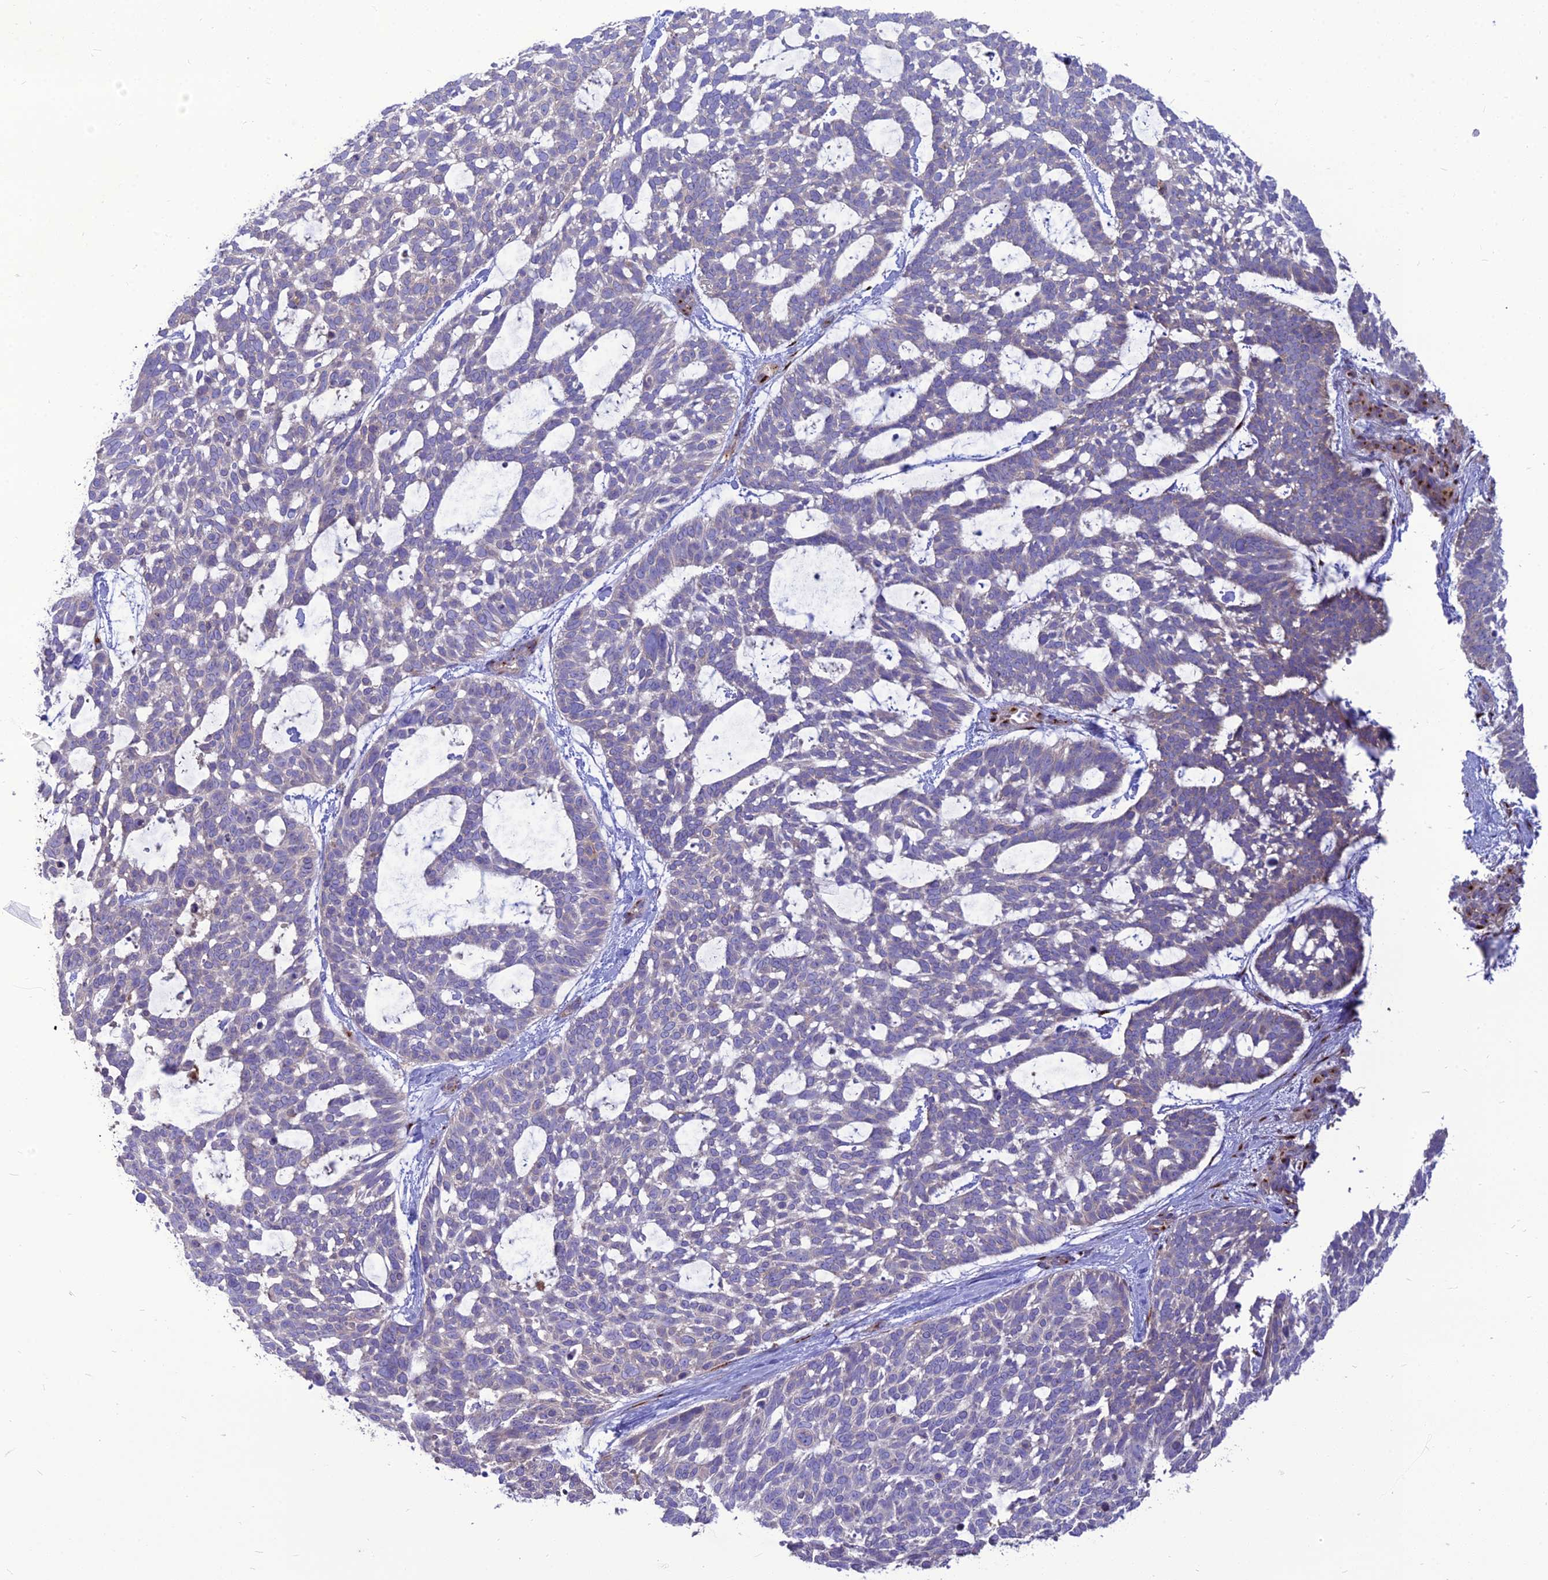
{"staining": {"intensity": "negative", "quantity": "none", "location": "none"}, "tissue": "skin cancer", "cell_type": "Tumor cells", "image_type": "cancer", "snomed": [{"axis": "morphology", "description": "Basal cell carcinoma"}, {"axis": "topography", "description": "Skin"}], "caption": "High power microscopy histopathology image of an immunohistochemistry photomicrograph of skin basal cell carcinoma, revealing no significant positivity in tumor cells.", "gene": "SPRYD7", "patient": {"sex": "male", "age": 88}}